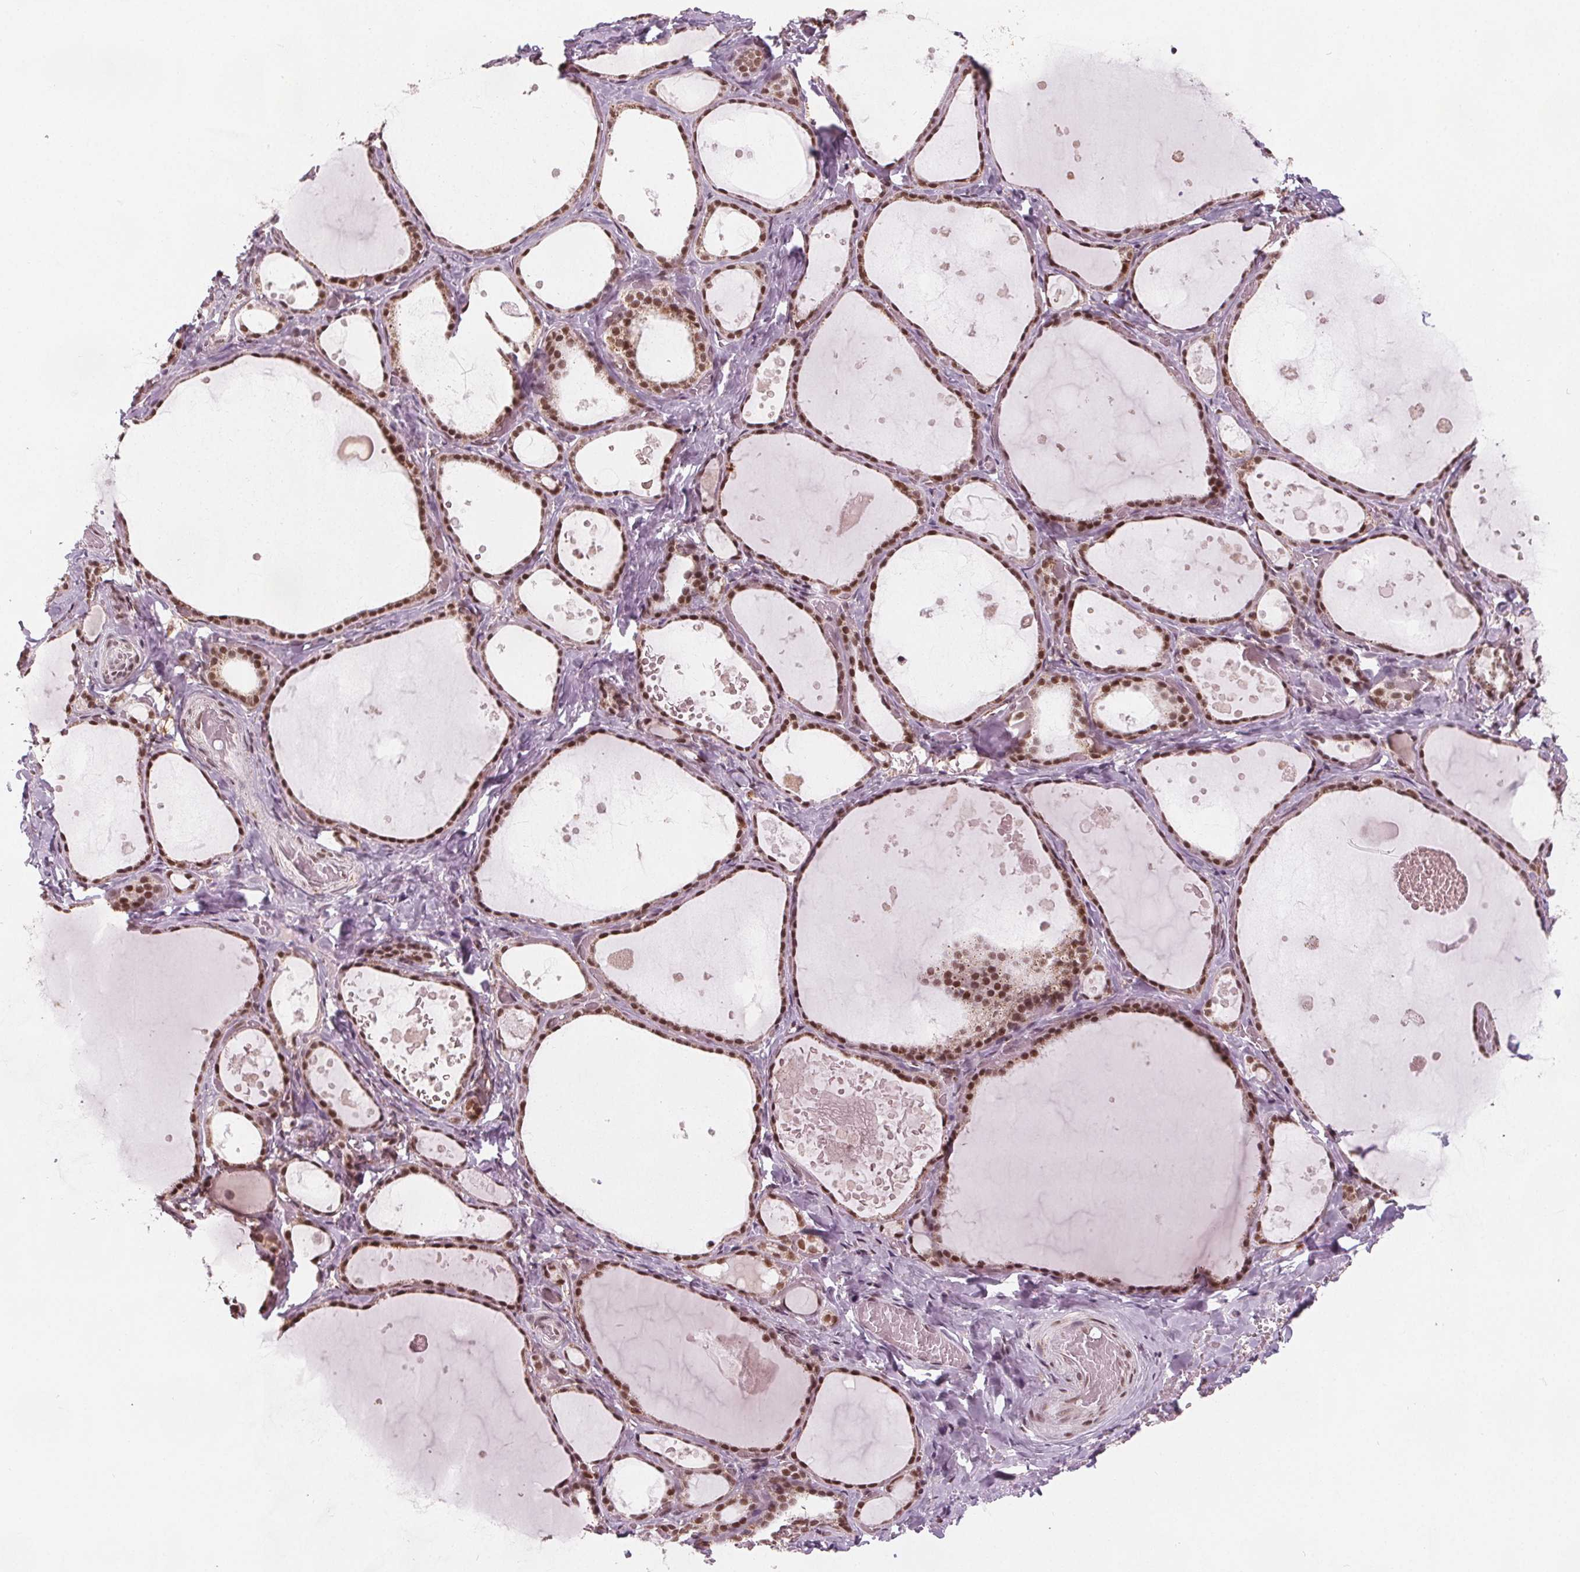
{"staining": {"intensity": "moderate", "quantity": ">75%", "location": "nuclear"}, "tissue": "thyroid gland", "cell_type": "Glandular cells", "image_type": "normal", "snomed": [{"axis": "morphology", "description": "Normal tissue, NOS"}, {"axis": "topography", "description": "Thyroid gland"}], "caption": "Unremarkable thyroid gland shows moderate nuclear staining in about >75% of glandular cells, visualized by immunohistochemistry.", "gene": "DPM2", "patient": {"sex": "female", "age": 56}}